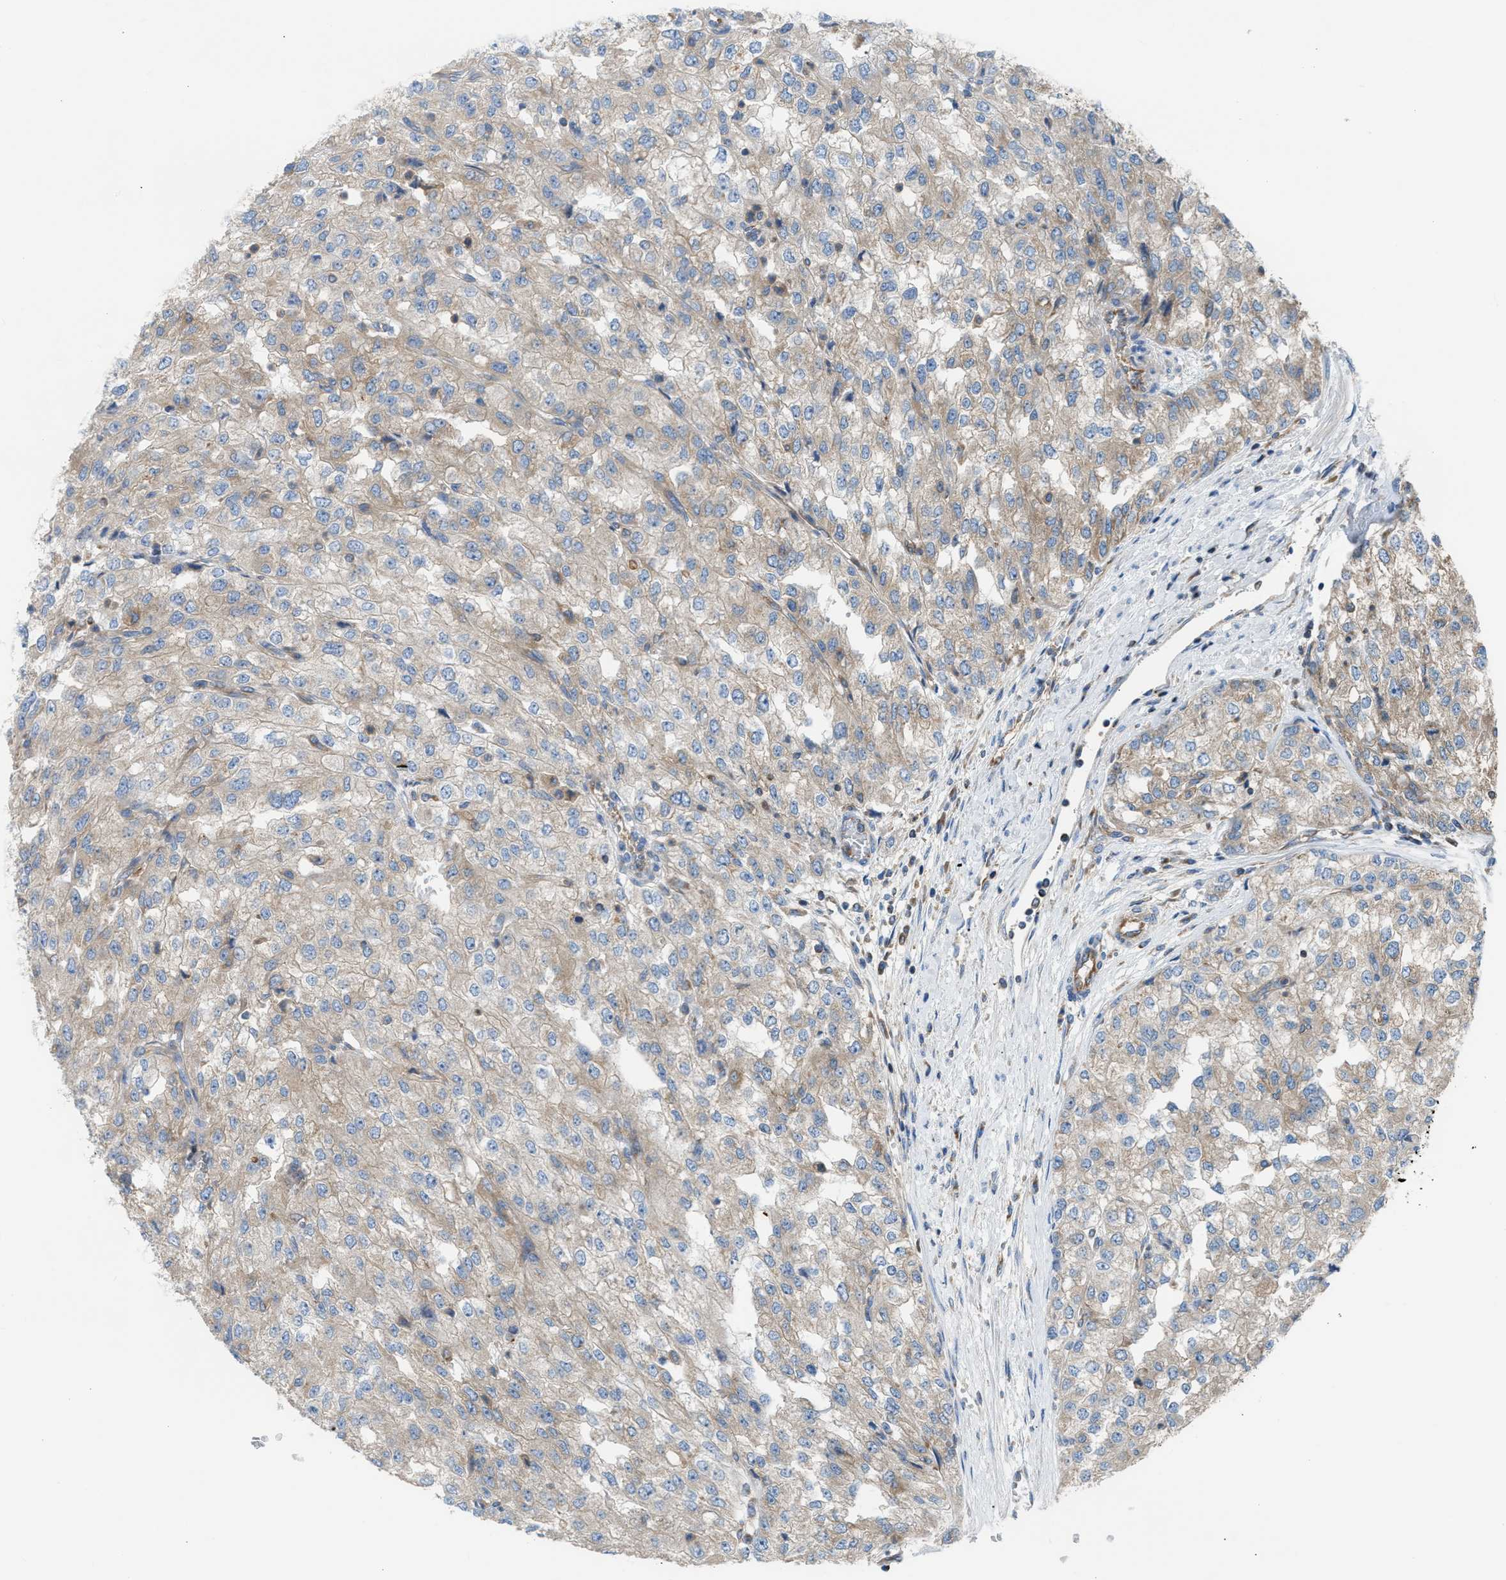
{"staining": {"intensity": "weak", "quantity": "<25%", "location": "cytoplasmic/membranous"}, "tissue": "renal cancer", "cell_type": "Tumor cells", "image_type": "cancer", "snomed": [{"axis": "morphology", "description": "Adenocarcinoma, NOS"}, {"axis": "topography", "description": "Kidney"}], "caption": "High power microscopy micrograph of an IHC photomicrograph of renal adenocarcinoma, revealing no significant positivity in tumor cells.", "gene": "TBC1D15", "patient": {"sex": "female", "age": 54}}